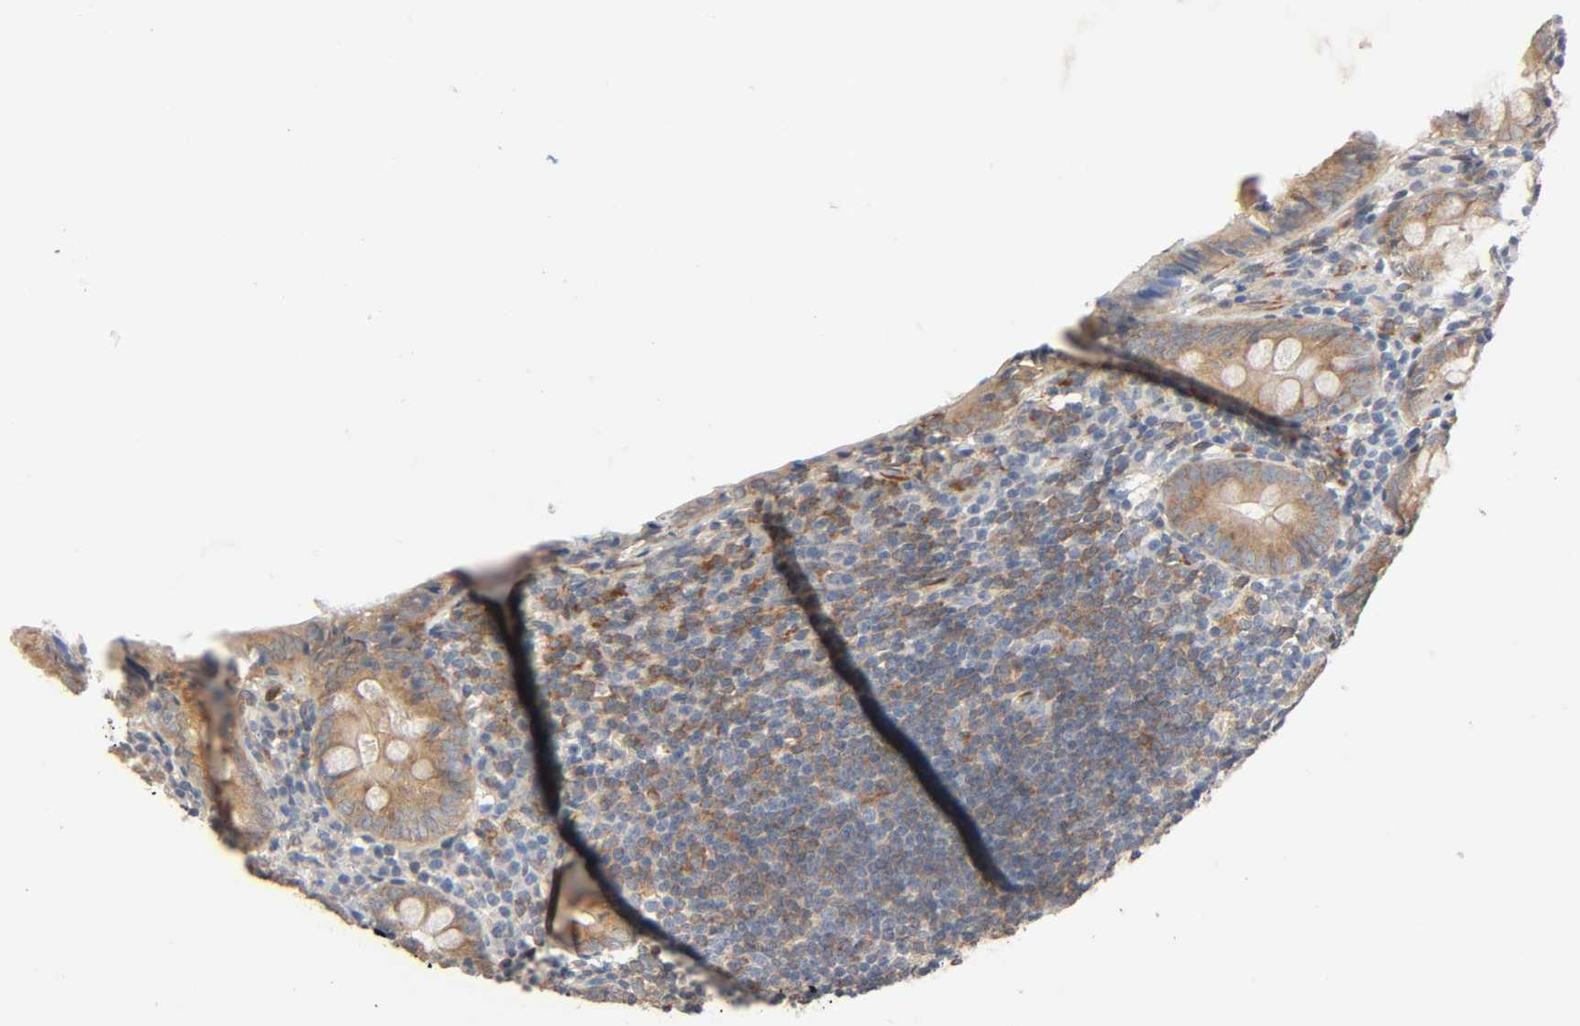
{"staining": {"intensity": "weak", "quantity": ">75%", "location": "cytoplasmic/membranous"}, "tissue": "appendix", "cell_type": "Glandular cells", "image_type": "normal", "snomed": [{"axis": "morphology", "description": "Normal tissue, NOS"}, {"axis": "topography", "description": "Appendix"}], "caption": "Glandular cells exhibit weak cytoplasmic/membranous staining in about >75% of cells in unremarkable appendix. Nuclei are stained in blue.", "gene": "PTK2", "patient": {"sex": "female", "age": 10}}